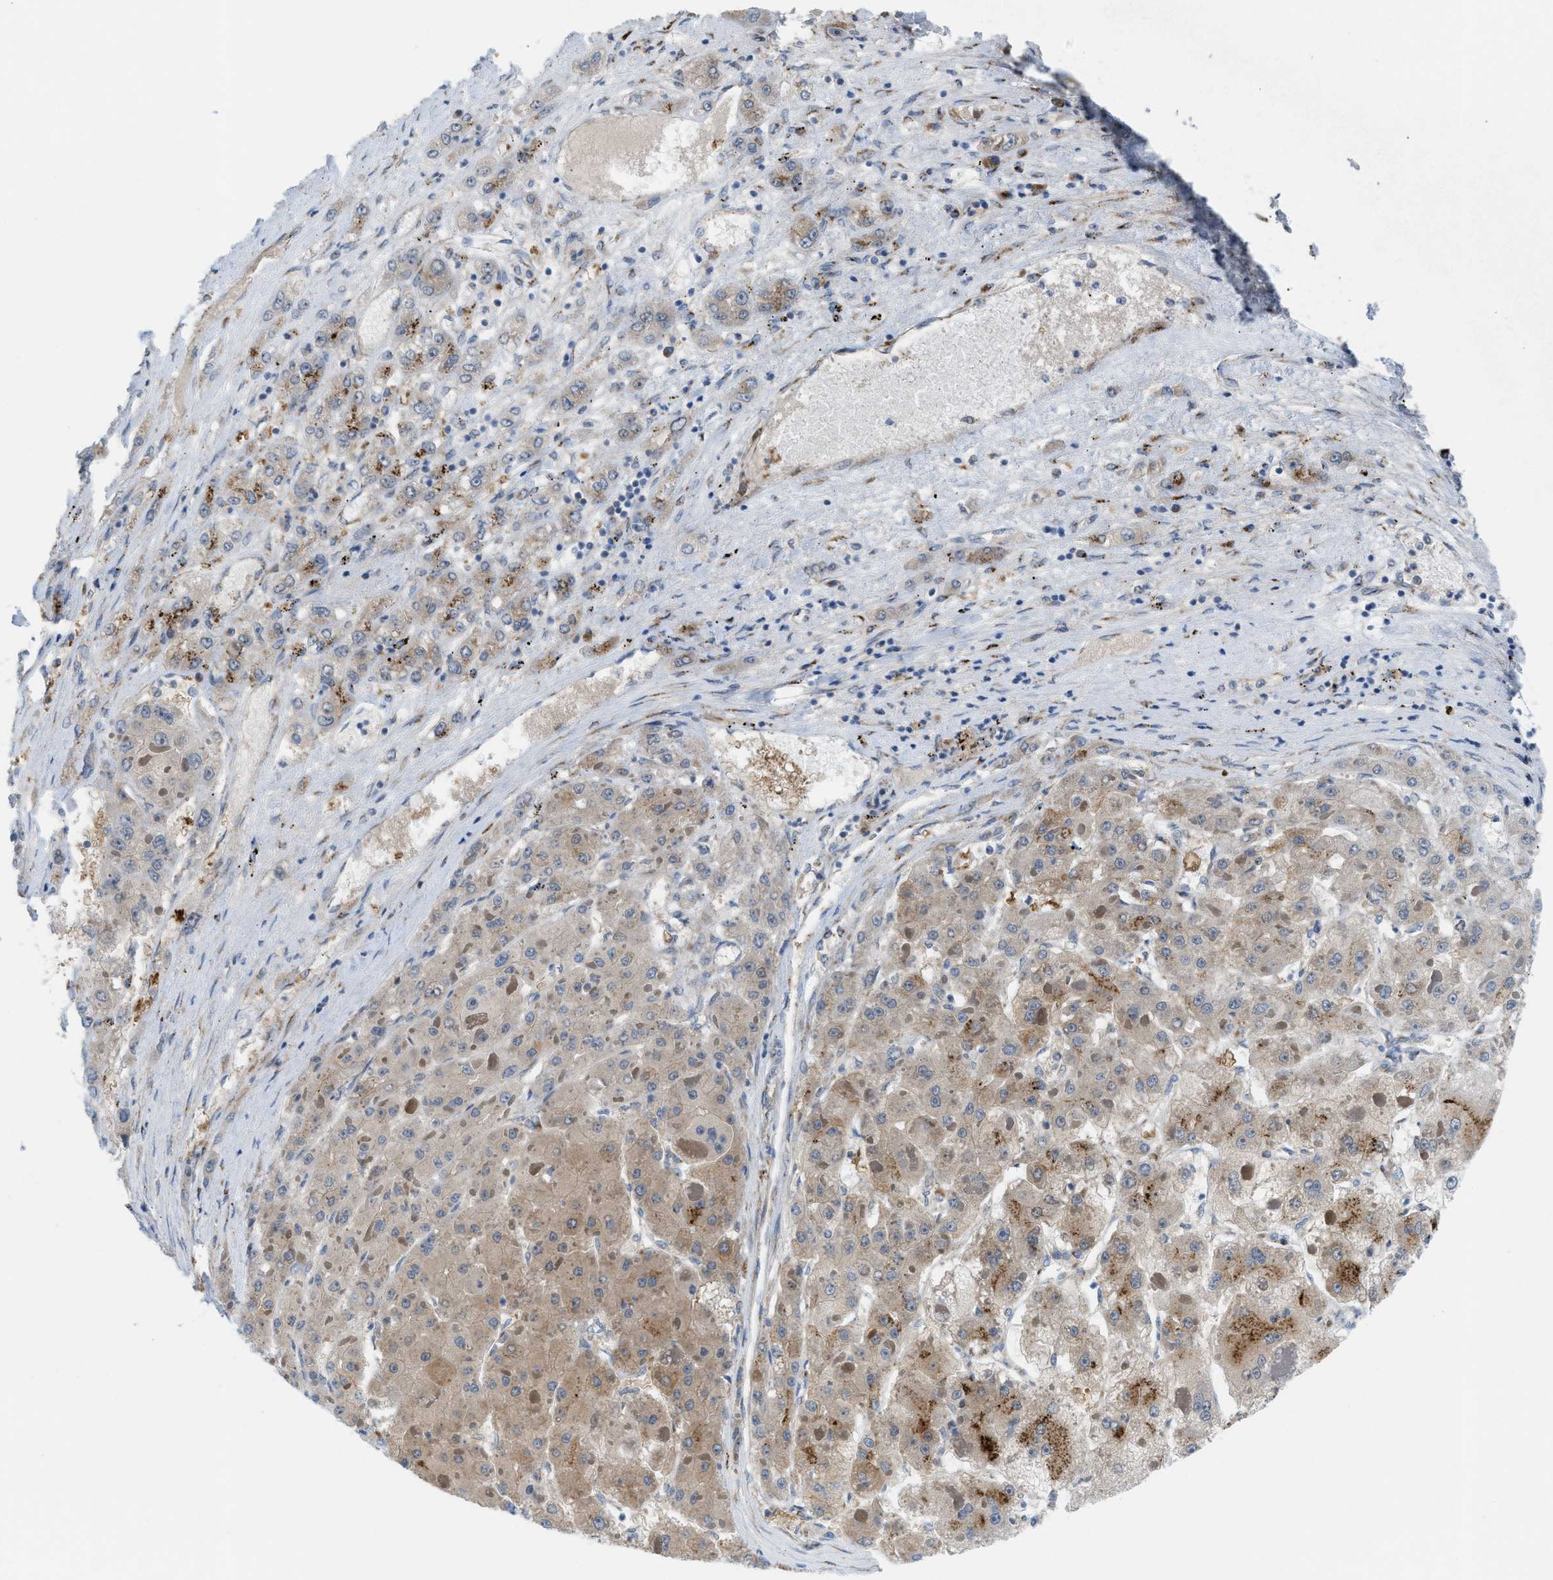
{"staining": {"intensity": "moderate", "quantity": ">75%", "location": "cytoplasmic/membranous"}, "tissue": "liver cancer", "cell_type": "Tumor cells", "image_type": "cancer", "snomed": [{"axis": "morphology", "description": "Carcinoma, Hepatocellular, NOS"}, {"axis": "topography", "description": "Liver"}], "caption": "This histopathology image displays immunohistochemistry staining of human liver hepatocellular carcinoma, with medium moderate cytoplasmic/membranous positivity in about >75% of tumor cells.", "gene": "SLC38A10", "patient": {"sex": "female", "age": 73}}